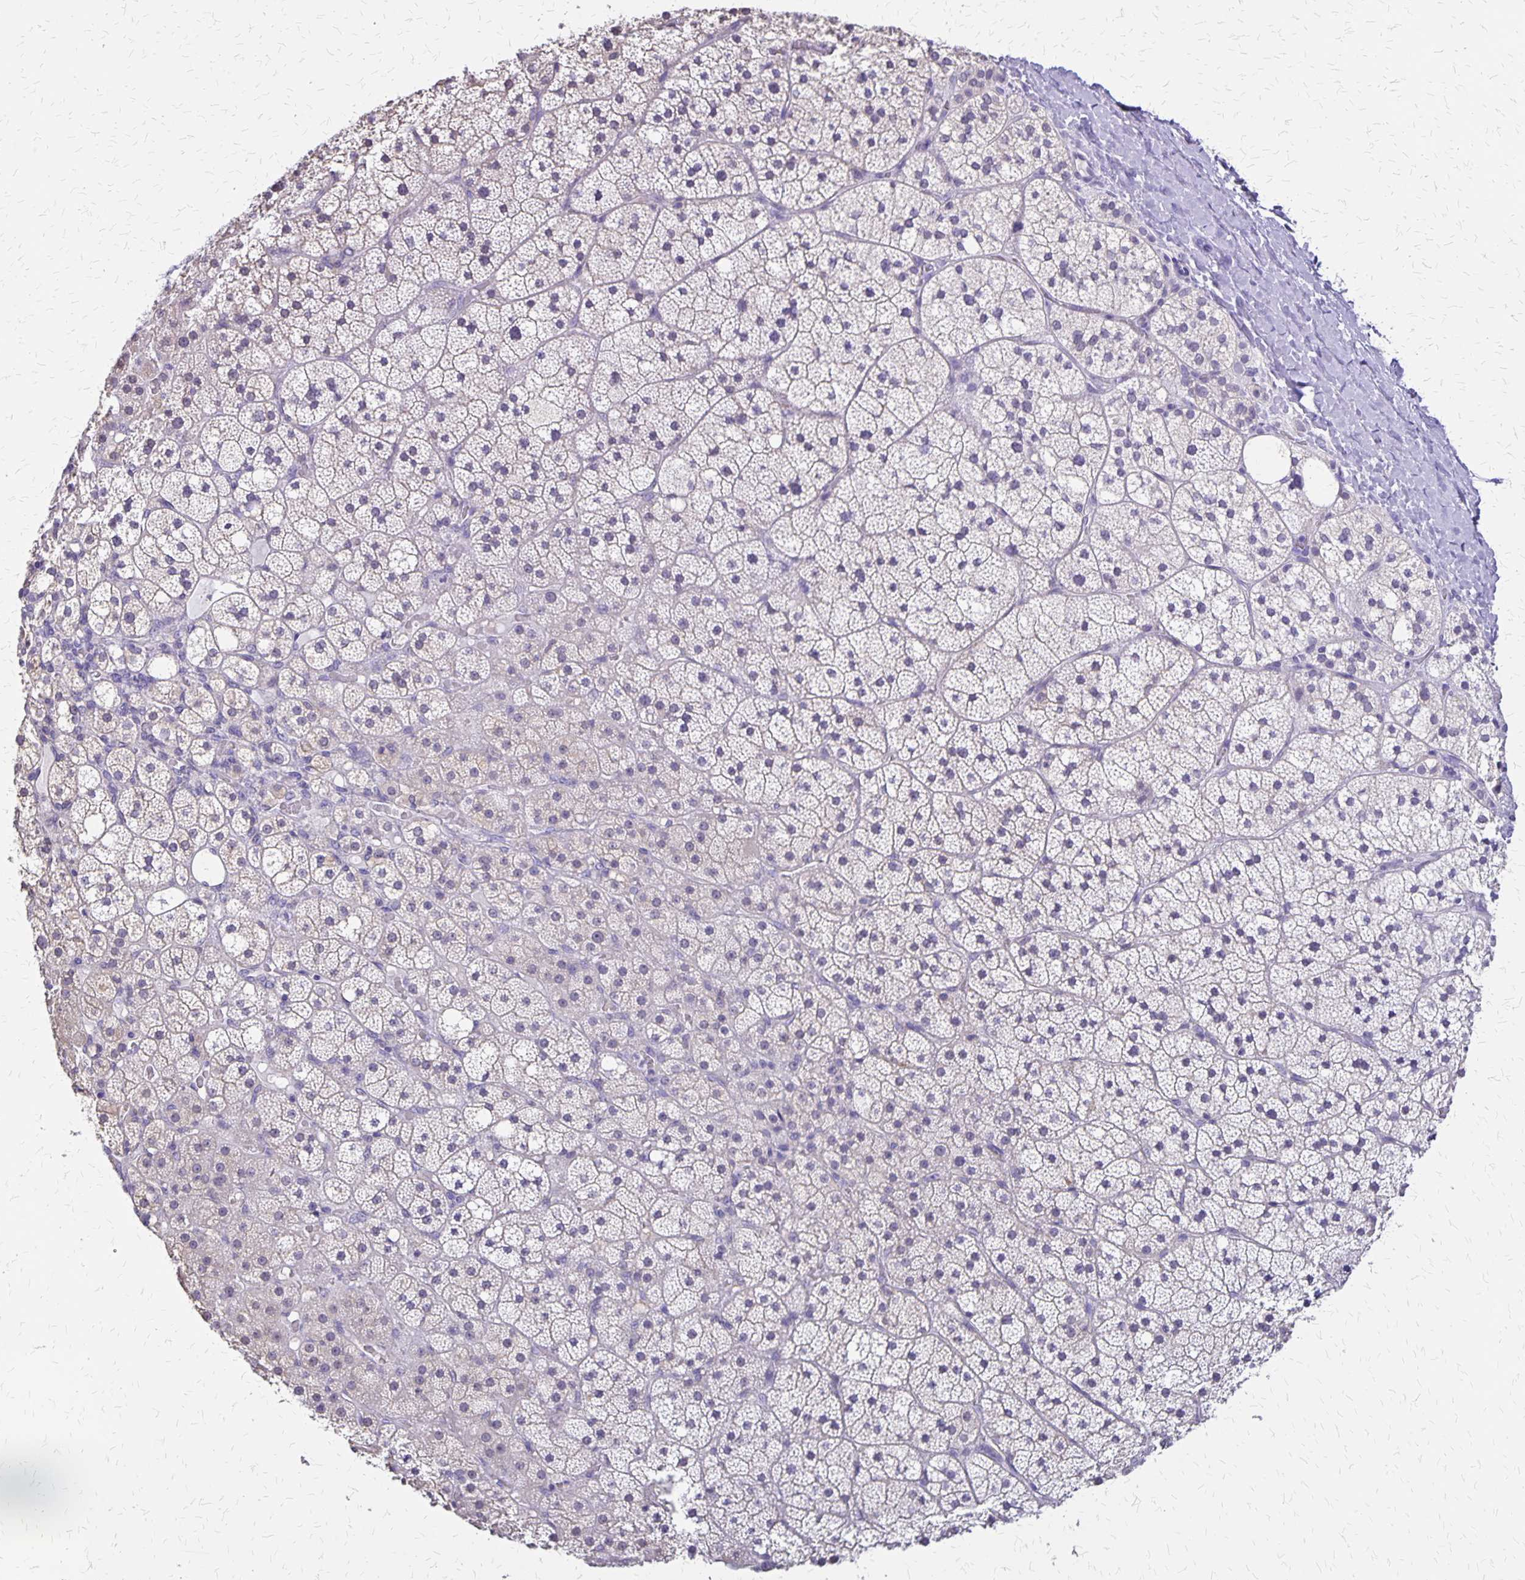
{"staining": {"intensity": "negative", "quantity": "none", "location": "none"}, "tissue": "adrenal gland", "cell_type": "Glandular cells", "image_type": "normal", "snomed": [{"axis": "morphology", "description": "Normal tissue, NOS"}, {"axis": "topography", "description": "Adrenal gland"}], "caption": "Photomicrograph shows no significant protein expression in glandular cells of benign adrenal gland. (DAB immunohistochemistry visualized using brightfield microscopy, high magnification).", "gene": "SI", "patient": {"sex": "male", "age": 53}}